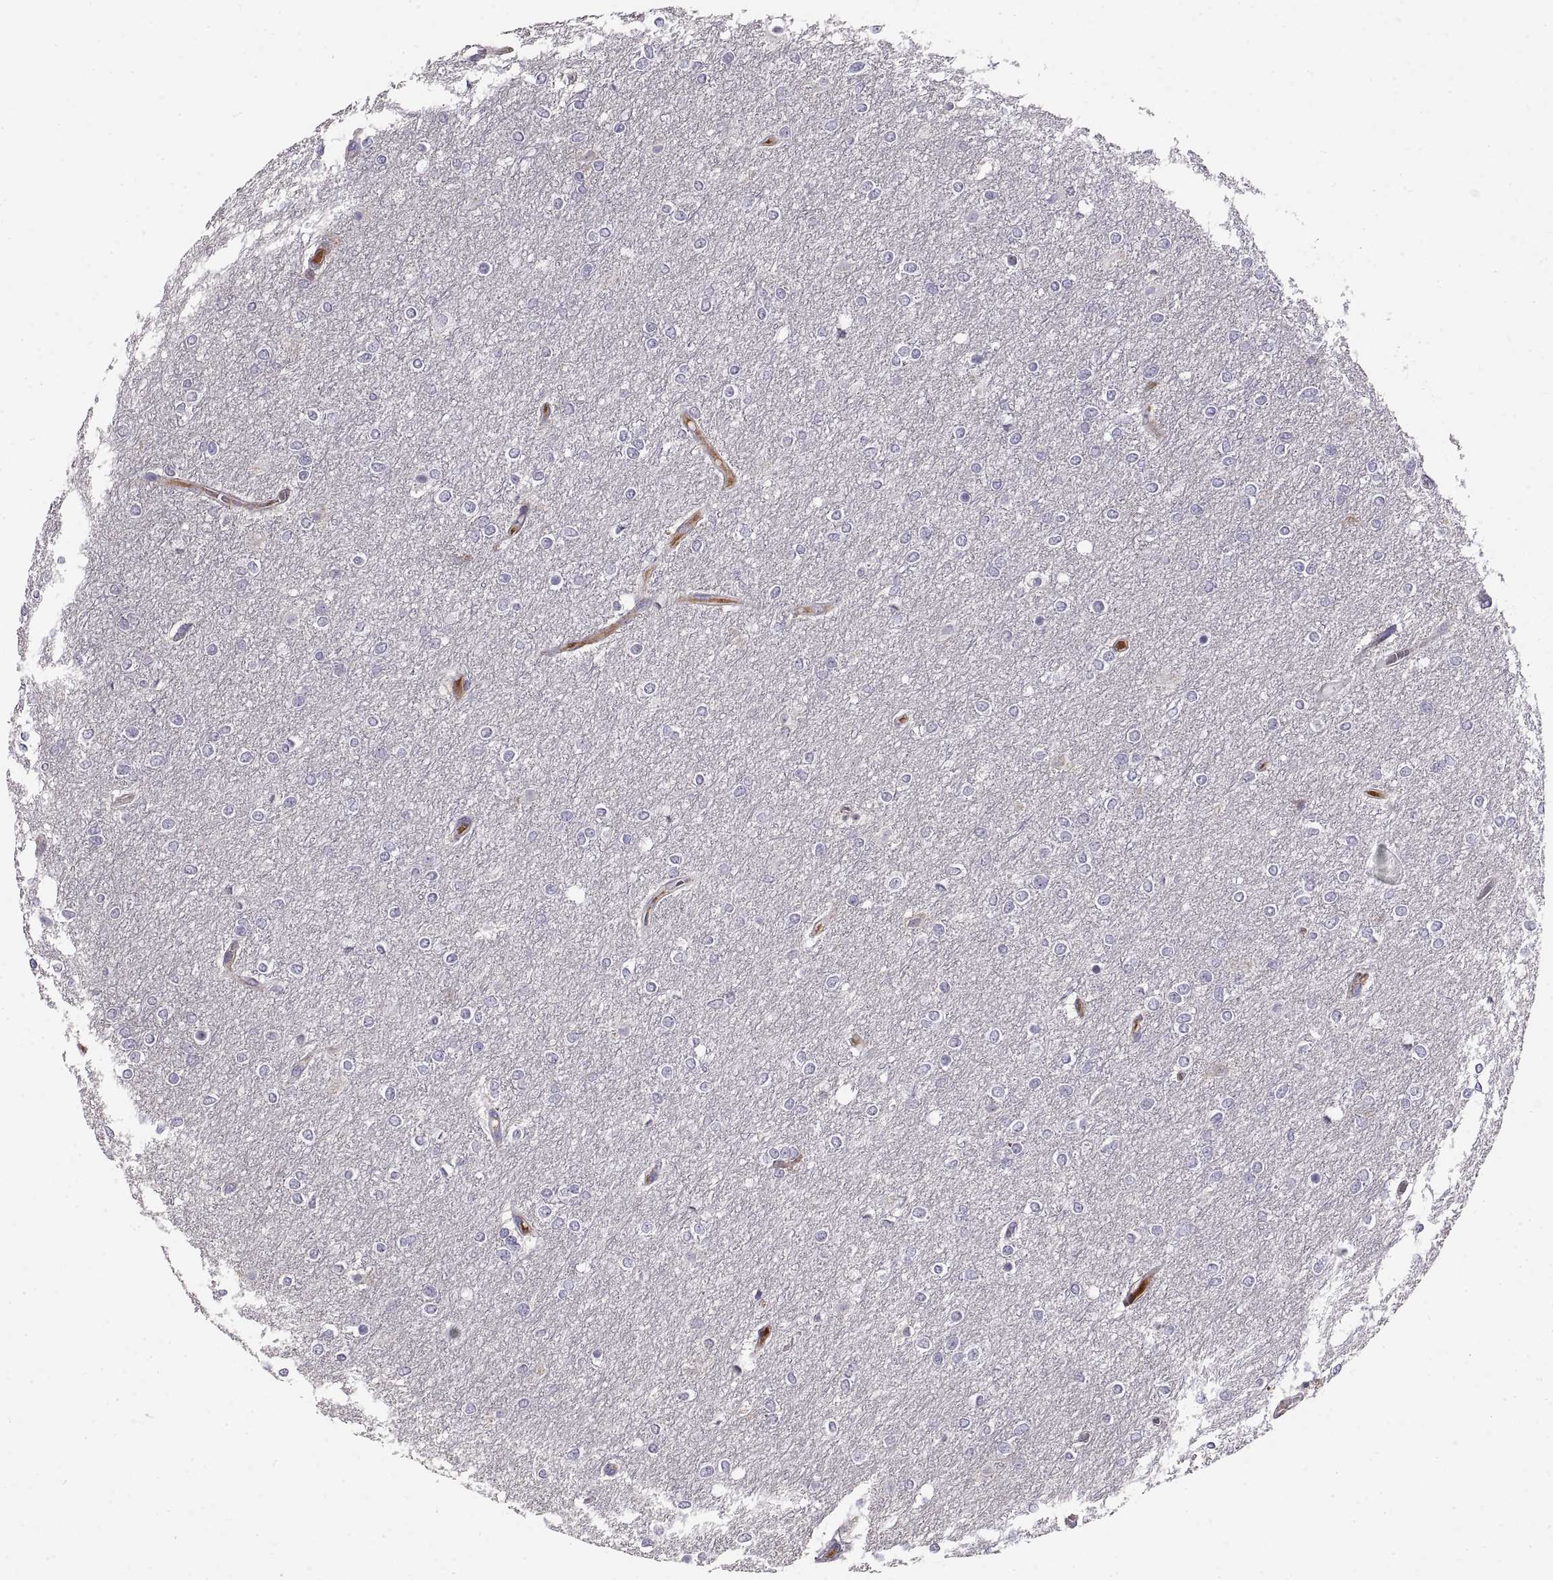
{"staining": {"intensity": "negative", "quantity": "none", "location": "none"}, "tissue": "glioma", "cell_type": "Tumor cells", "image_type": "cancer", "snomed": [{"axis": "morphology", "description": "Glioma, malignant, High grade"}, {"axis": "topography", "description": "Brain"}], "caption": "Tumor cells are negative for protein expression in human glioma.", "gene": "ADAM32", "patient": {"sex": "female", "age": 61}}